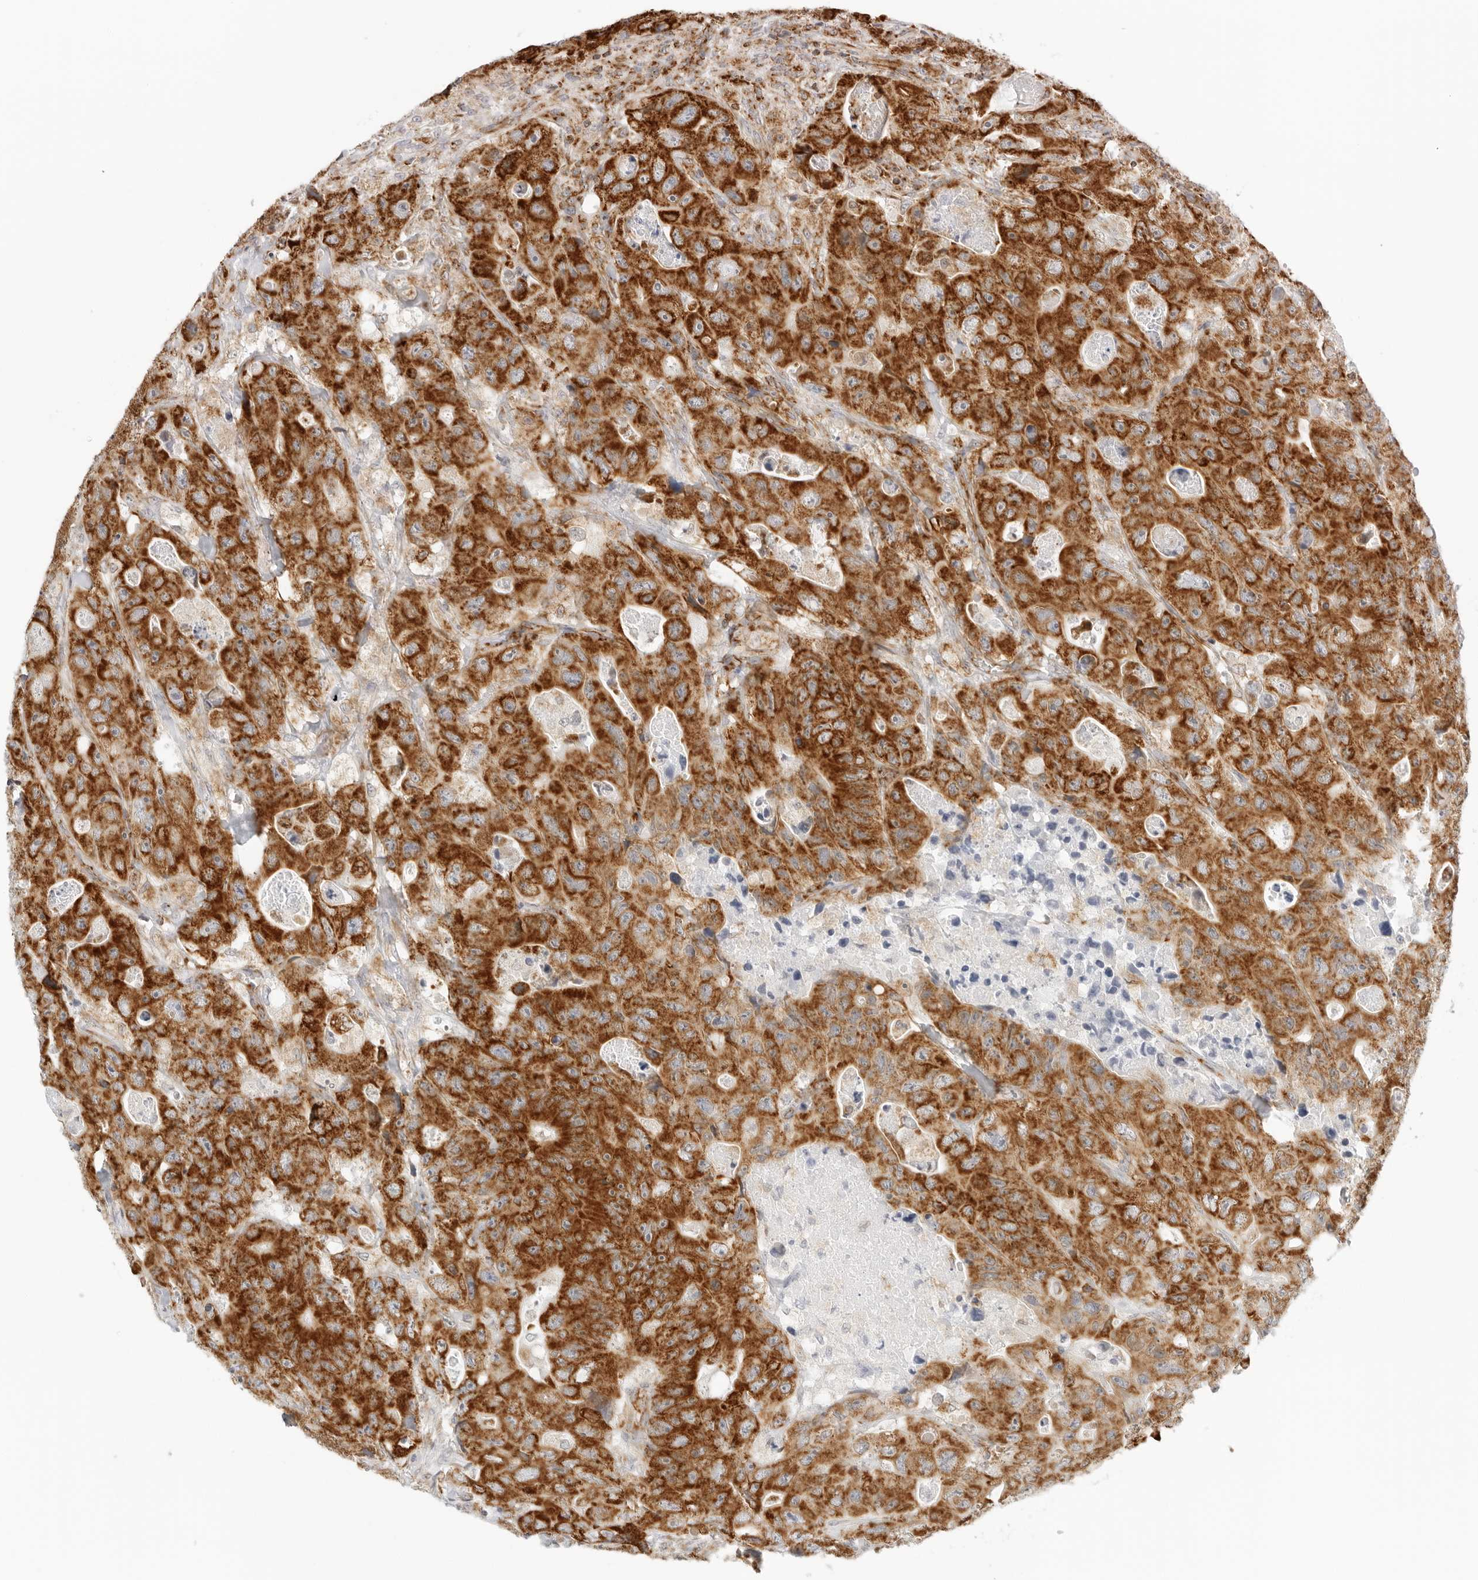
{"staining": {"intensity": "strong", "quantity": ">75%", "location": "cytoplasmic/membranous"}, "tissue": "colorectal cancer", "cell_type": "Tumor cells", "image_type": "cancer", "snomed": [{"axis": "morphology", "description": "Adenocarcinoma, NOS"}, {"axis": "topography", "description": "Colon"}], "caption": "Immunohistochemical staining of colorectal adenocarcinoma exhibits high levels of strong cytoplasmic/membranous positivity in about >75% of tumor cells.", "gene": "RC3H1", "patient": {"sex": "female", "age": 46}}